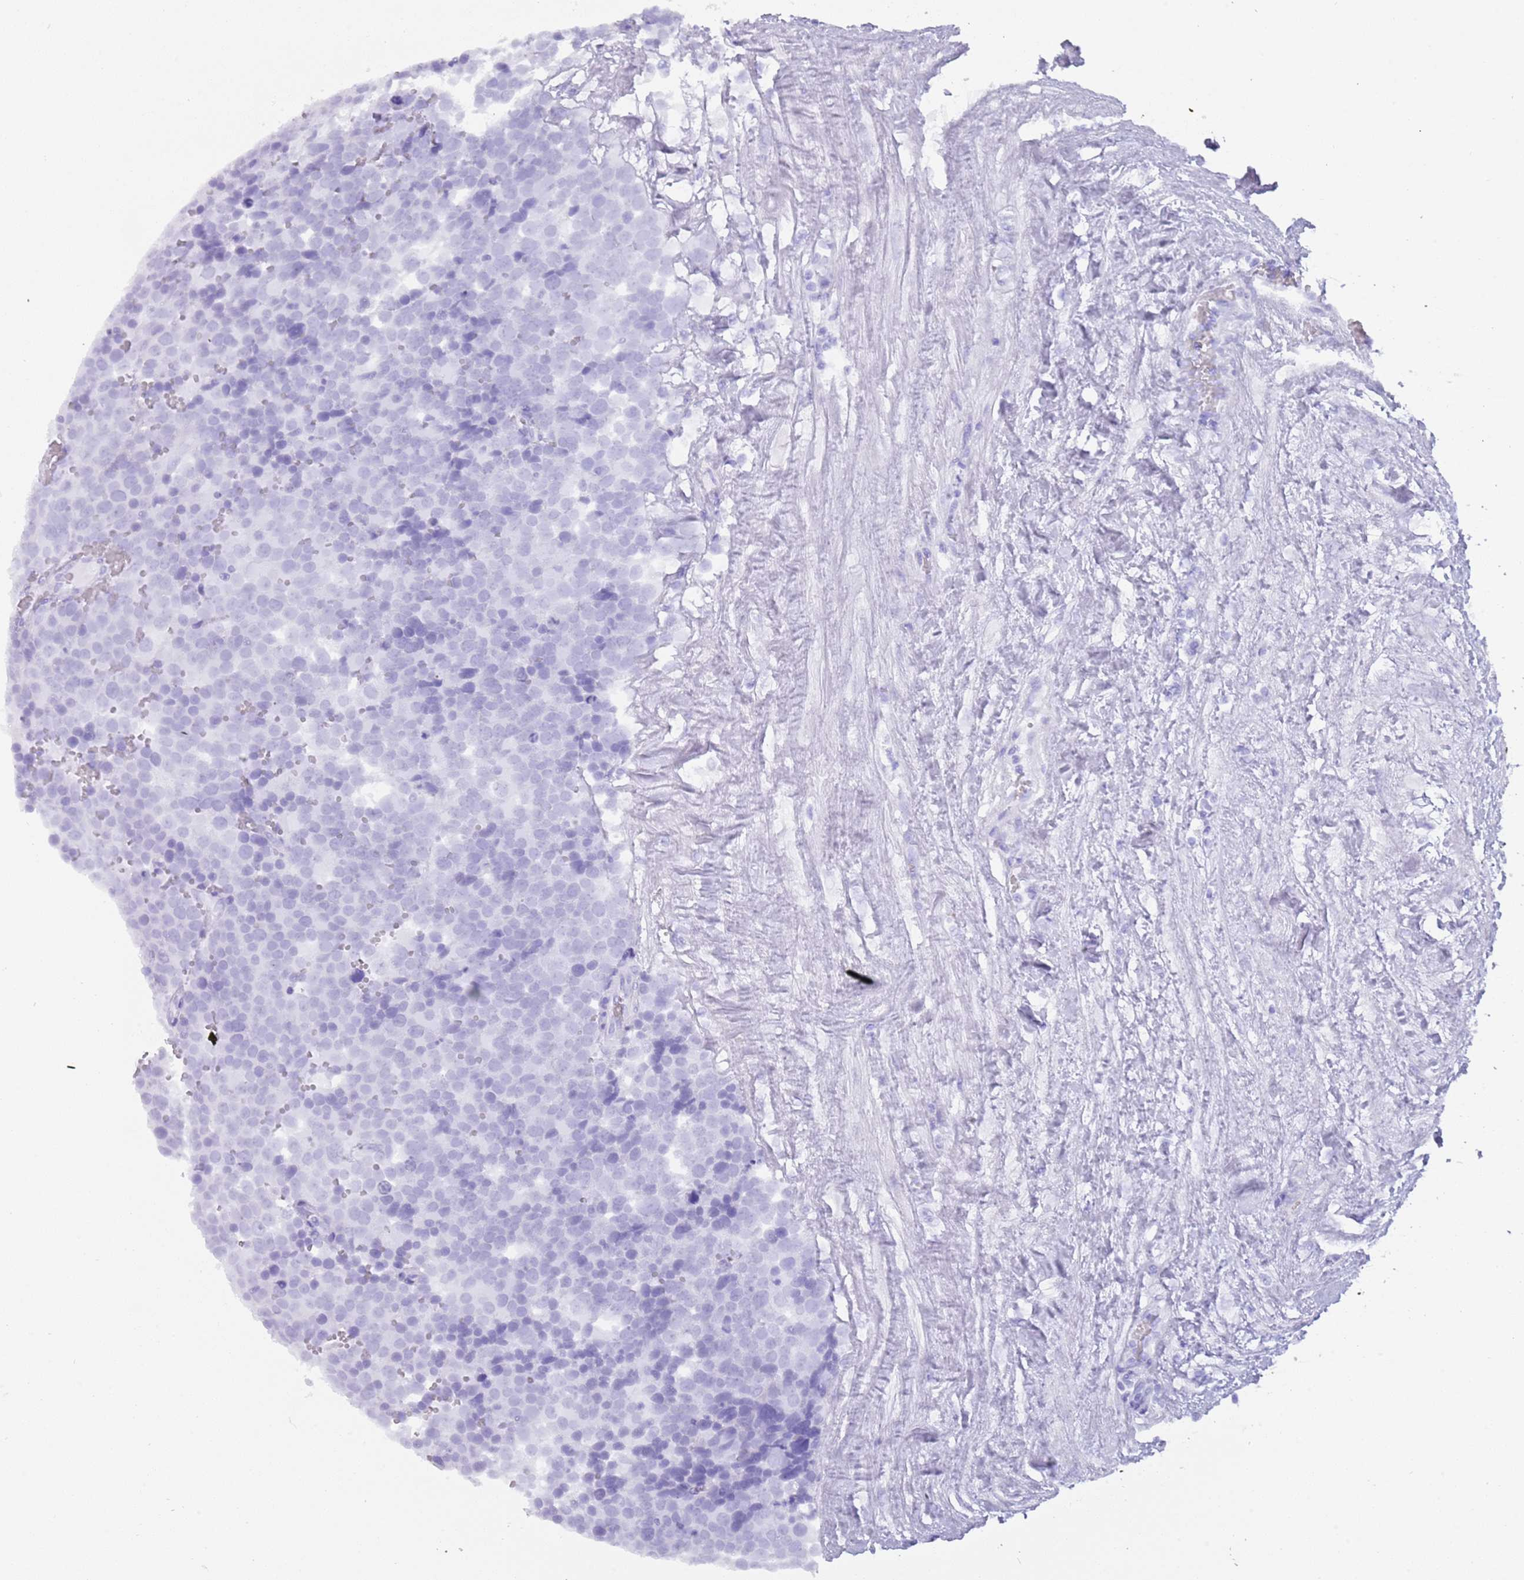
{"staining": {"intensity": "negative", "quantity": "none", "location": "none"}, "tissue": "testis cancer", "cell_type": "Tumor cells", "image_type": "cancer", "snomed": [{"axis": "morphology", "description": "Seminoma, NOS"}, {"axis": "topography", "description": "Testis"}], "caption": "An IHC micrograph of testis cancer (seminoma) is shown. There is no staining in tumor cells of testis cancer (seminoma). (DAB immunohistochemistry (IHC) with hematoxylin counter stain).", "gene": "MYADML2", "patient": {"sex": "male", "age": 71}}